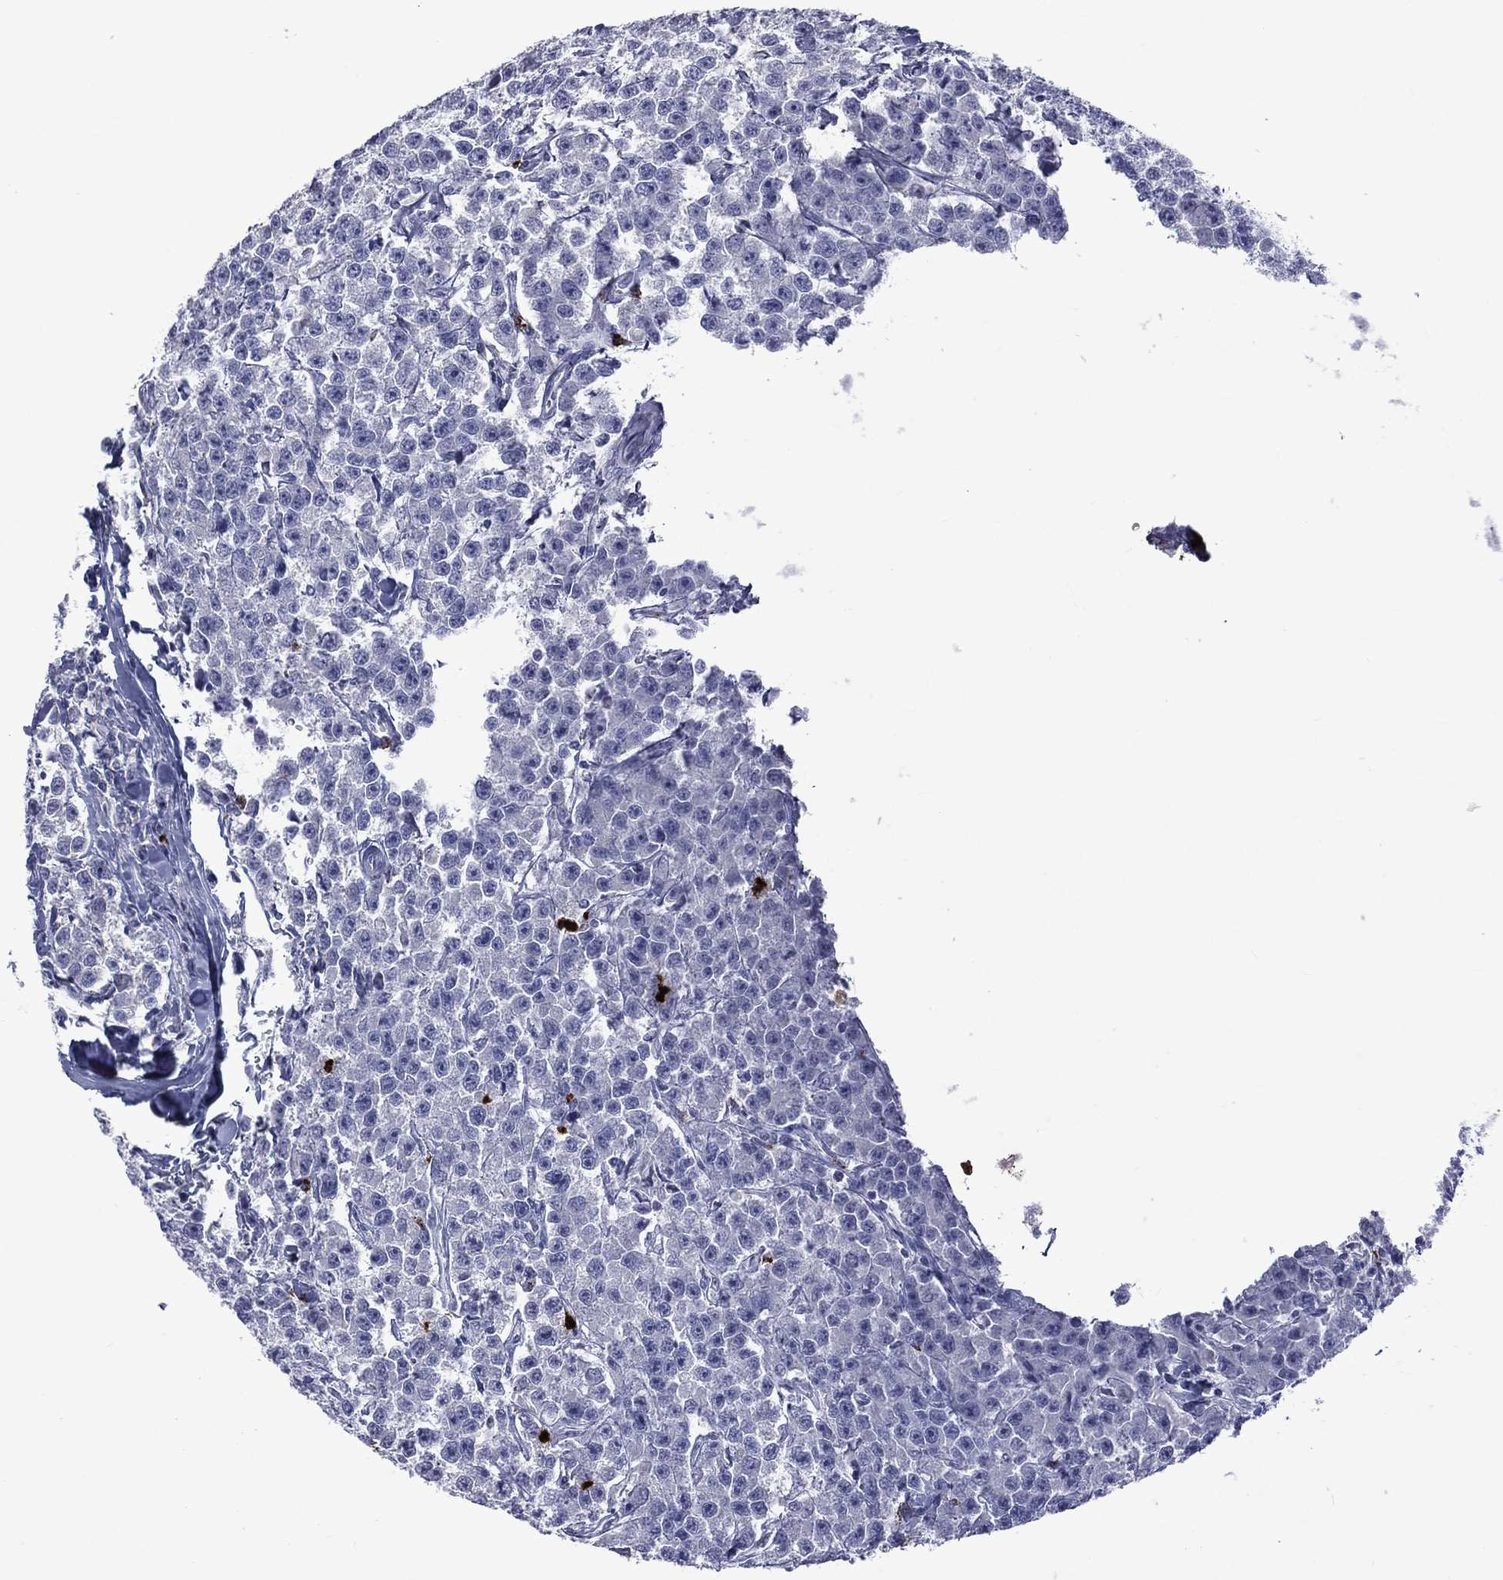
{"staining": {"intensity": "negative", "quantity": "none", "location": "none"}, "tissue": "testis cancer", "cell_type": "Tumor cells", "image_type": "cancer", "snomed": [{"axis": "morphology", "description": "Seminoma, NOS"}, {"axis": "topography", "description": "Testis"}], "caption": "Micrograph shows no protein positivity in tumor cells of testis cancer (seminoma) tissue.", "gene": "ELANE", "patient": {"sex": "male", "age": 59}}